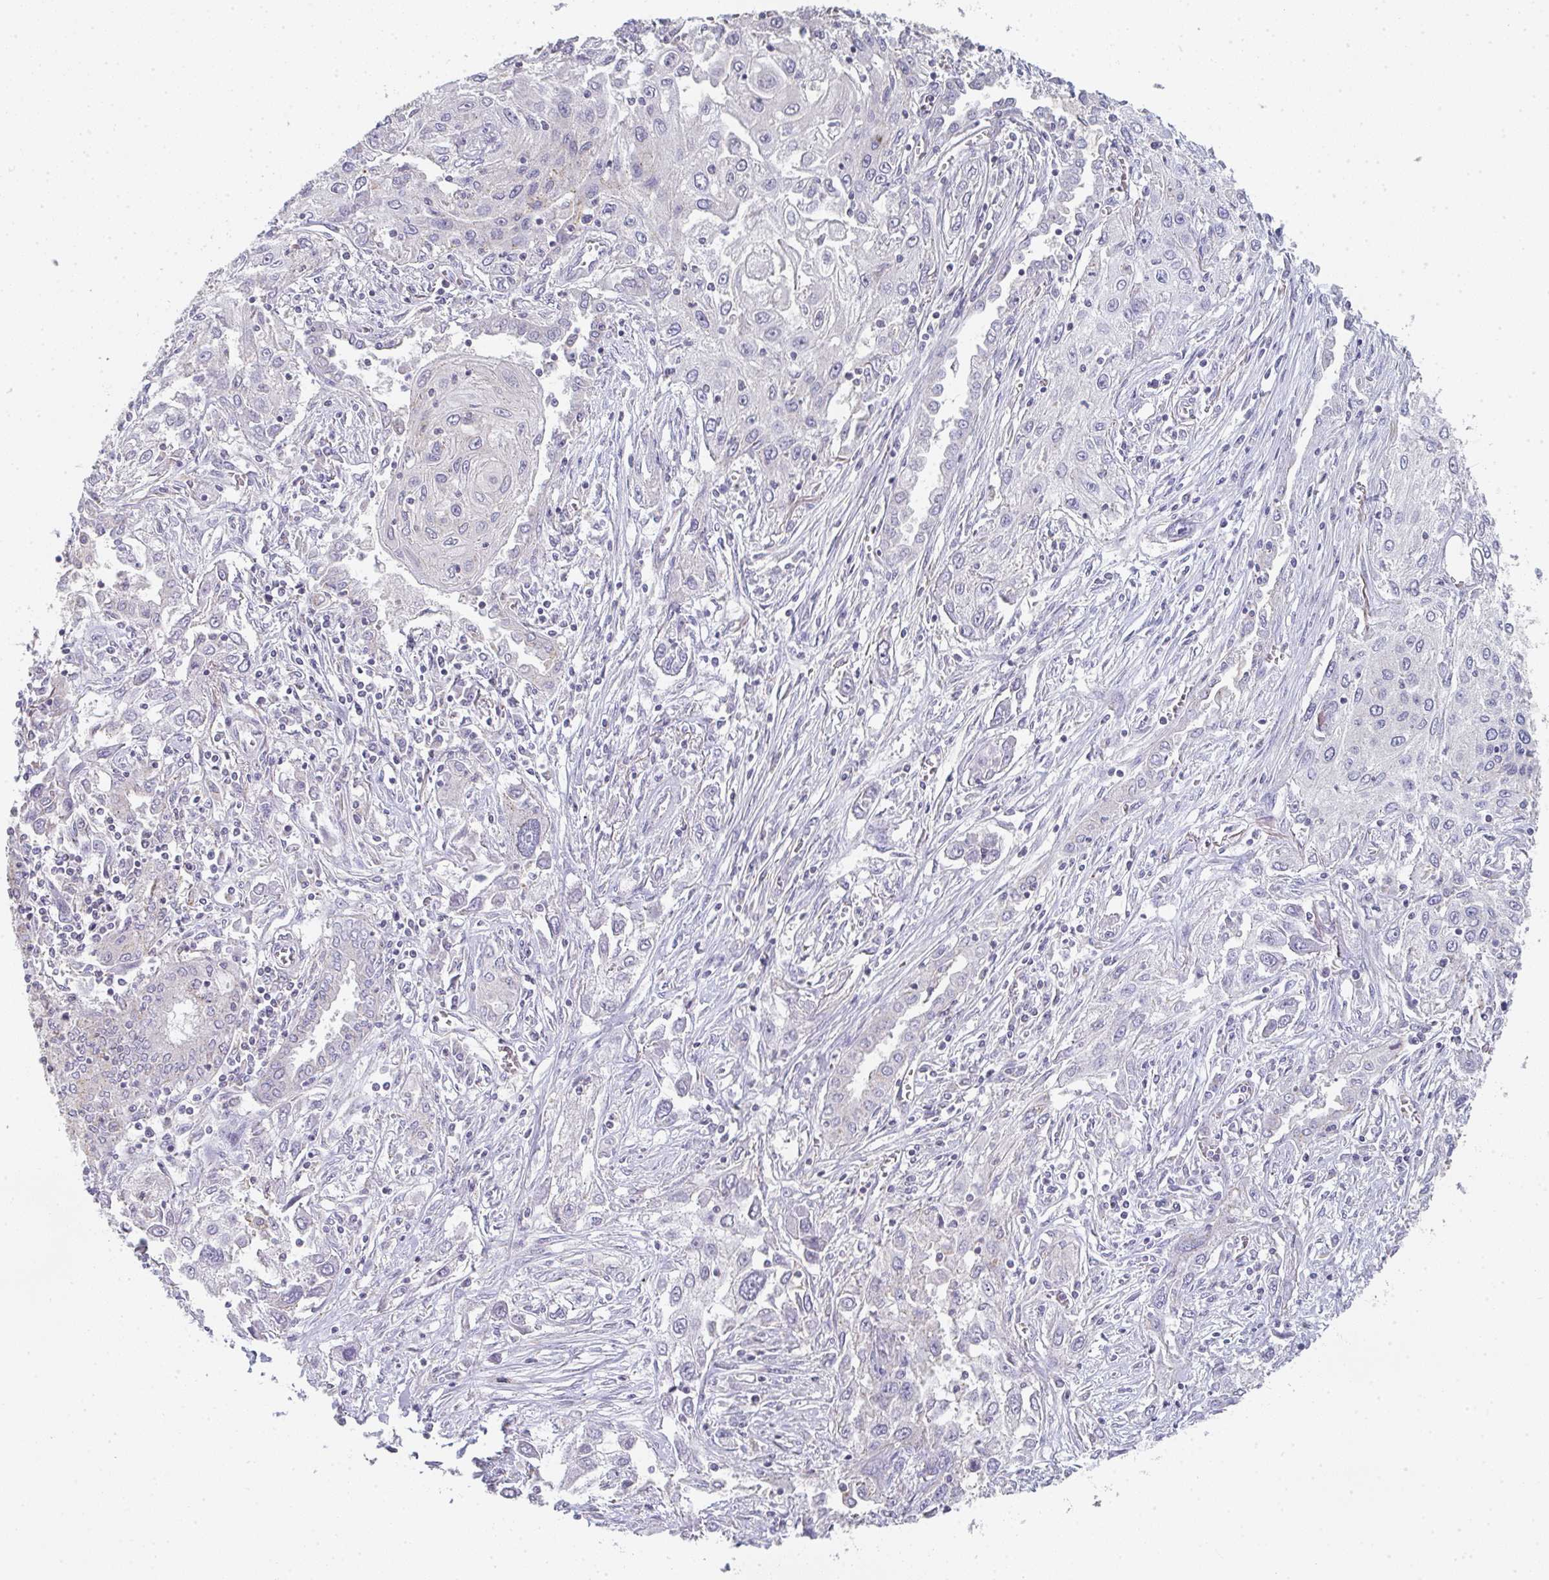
{"staining": {"intensity": "negative", "quantity": "none", "location": "none"}, "tissue": "lung cancer", "cell_type": "Tumor cells", "image_type": "cancer", "snomed": [{"axis": "morphology", "description": "Squamous cell carcinoma, NOS"}, {"axis": "topography", "description": "Lung"}], "caption": "This is an IHC micrograph of lung squamous cell carcinoma. There is no expression in tumor cells.", "gene": "CHMP5", "patient": {"sex": "female", "age": 69}}